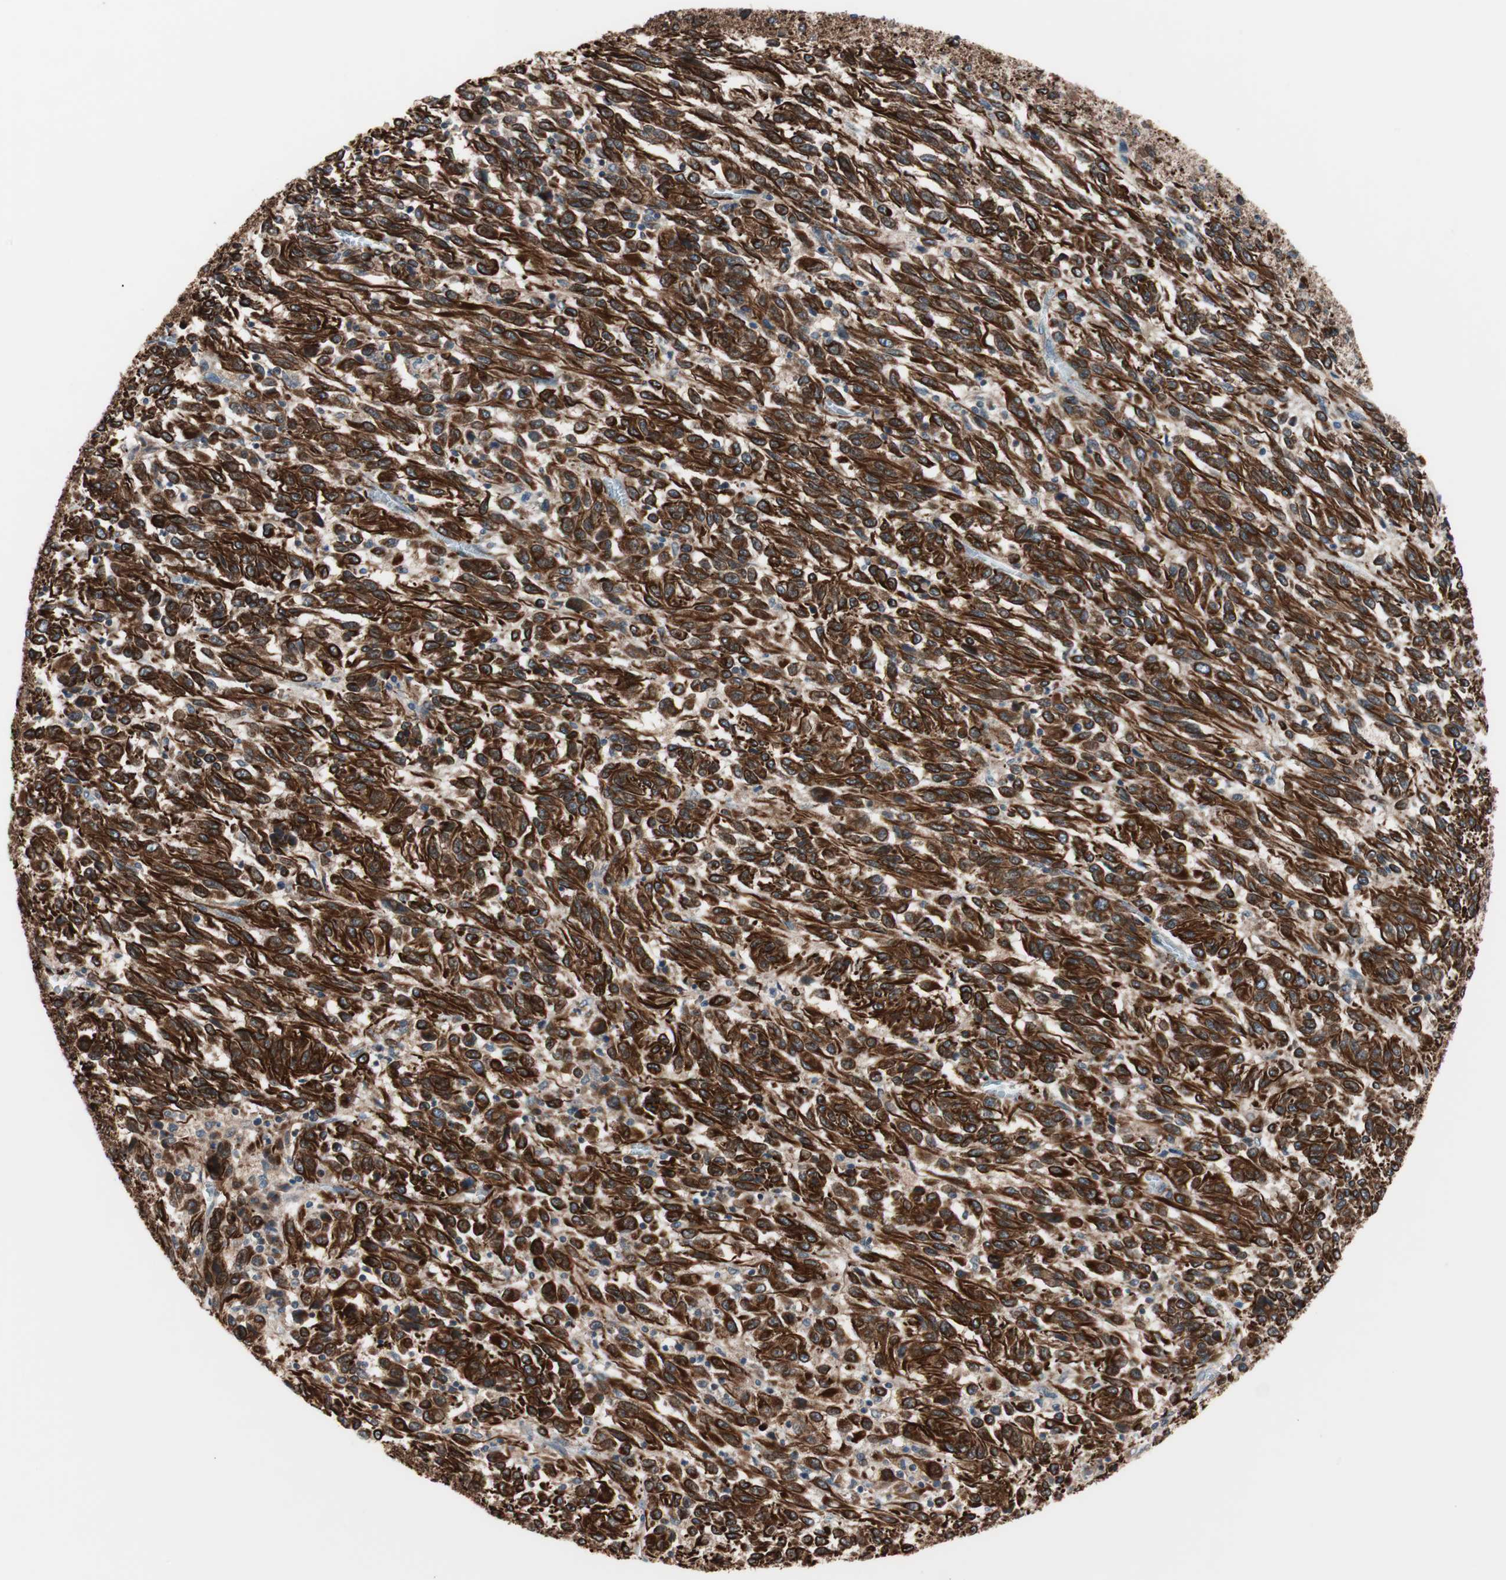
{"staining": {"intensity": "strong", "quantity": ">75%", "location": "cytoplasmic/membranous"}, "tissue": "melanoma", "cell_type": "Tumor cells", "image_type": "cancer", "snomed": [{"axis": "morphology", "description": "Malignant melanoma, Metastatic site"}, {"axis": "topography", "description": "Lung"}], "caption": "Strong cytoplasmic/membranous protein expression is seen in about >75% of tumor cells in melanoma.", "gene": "HMBS", "patient": {"sex": "male", "age": 64}}